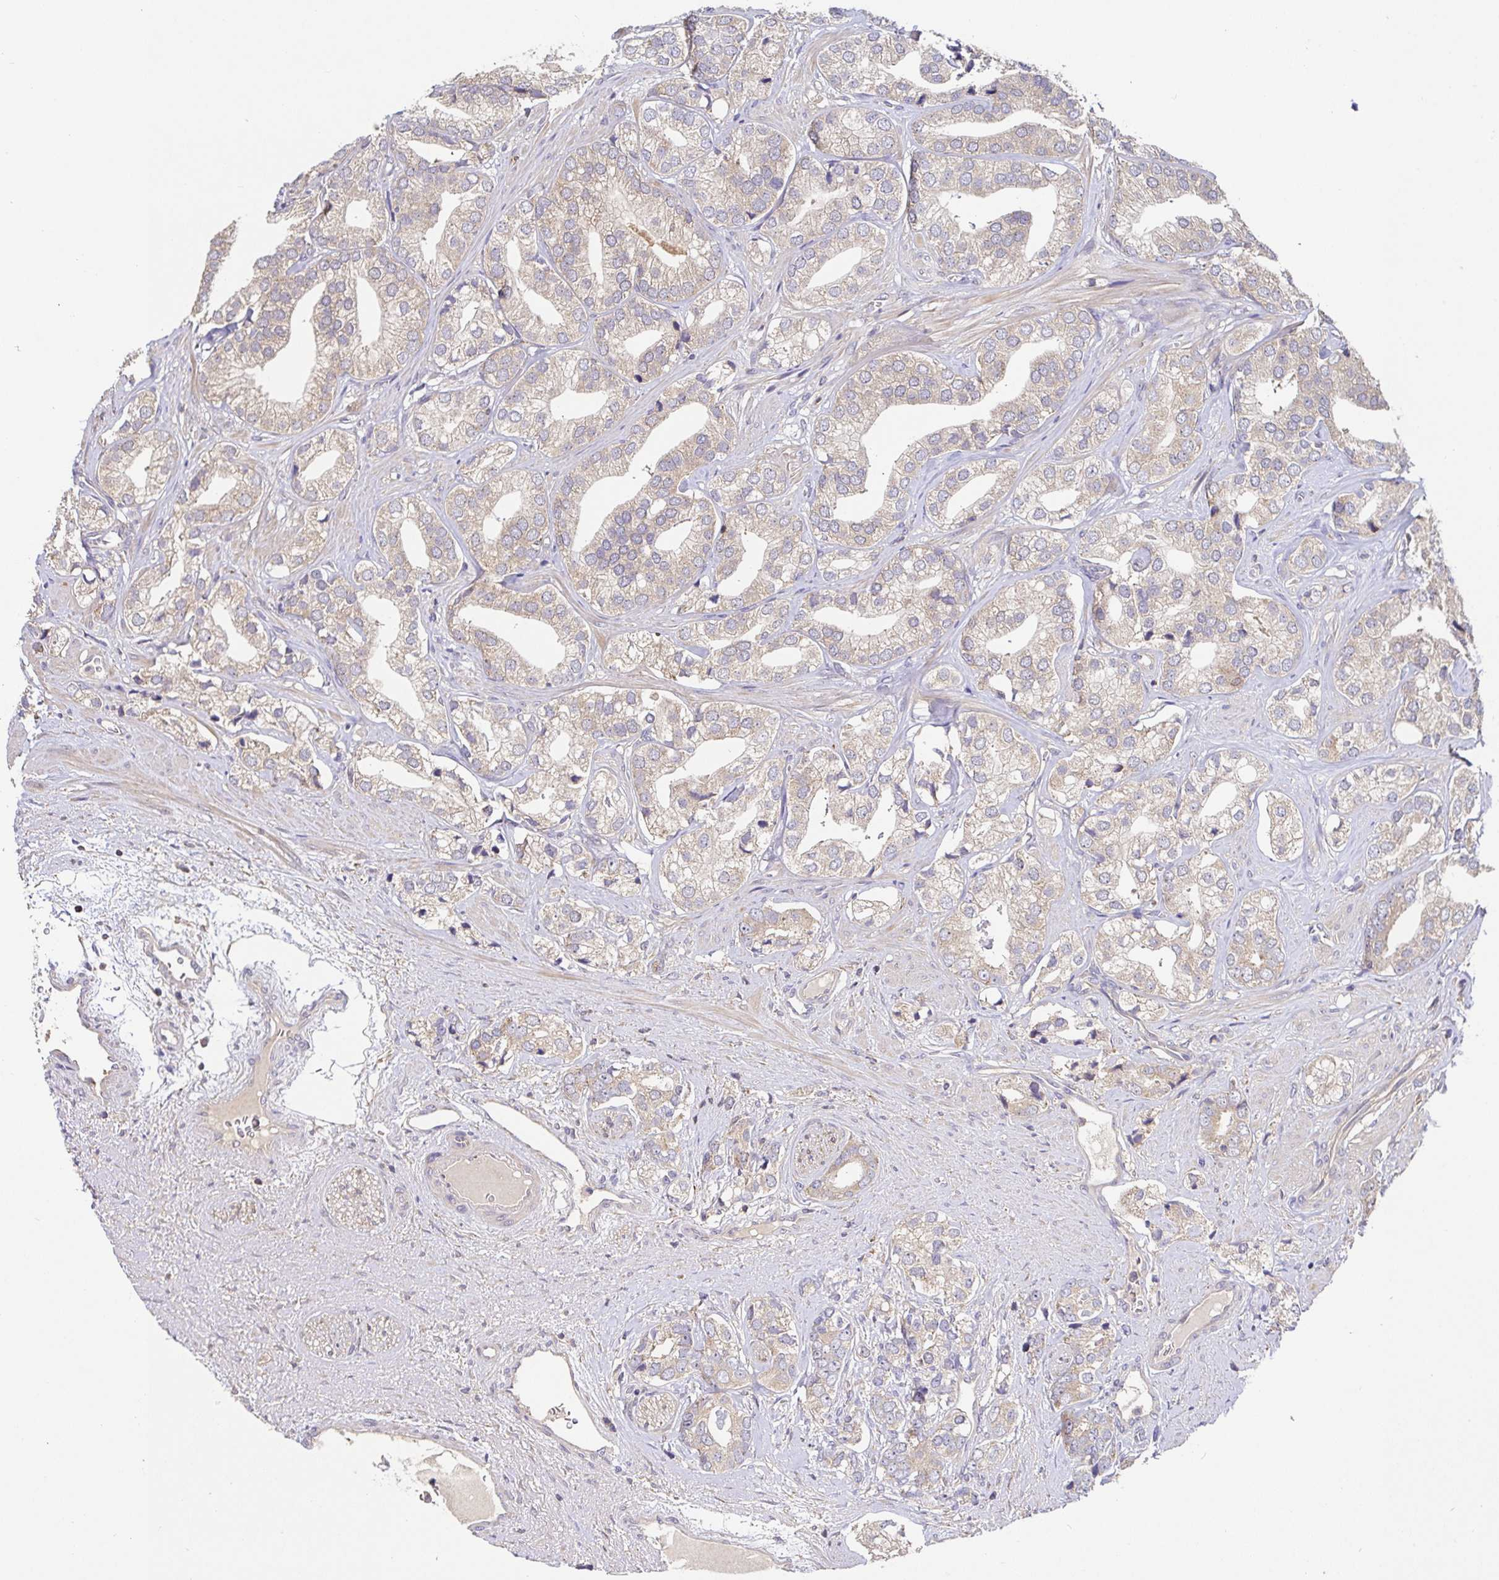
{"staining": {"intensity": "negative", "quantity": "none", "location": "none"}, "tissue": "prostate cancer", "cell_type": "Tumor cells", "image_type": "cancer", "snomed": [{"axis": "morphology", "description": "Adenocarcinoma, High grade"}, {"axis": "topography", "description": "Prostate"}], "caption": "The photomicrograph reveals no significant positivity in tumor cells of prostate high-grade adenocarcinoma.", "gene": "HAGH", "patient": {"sex": "male", "age": 58}}